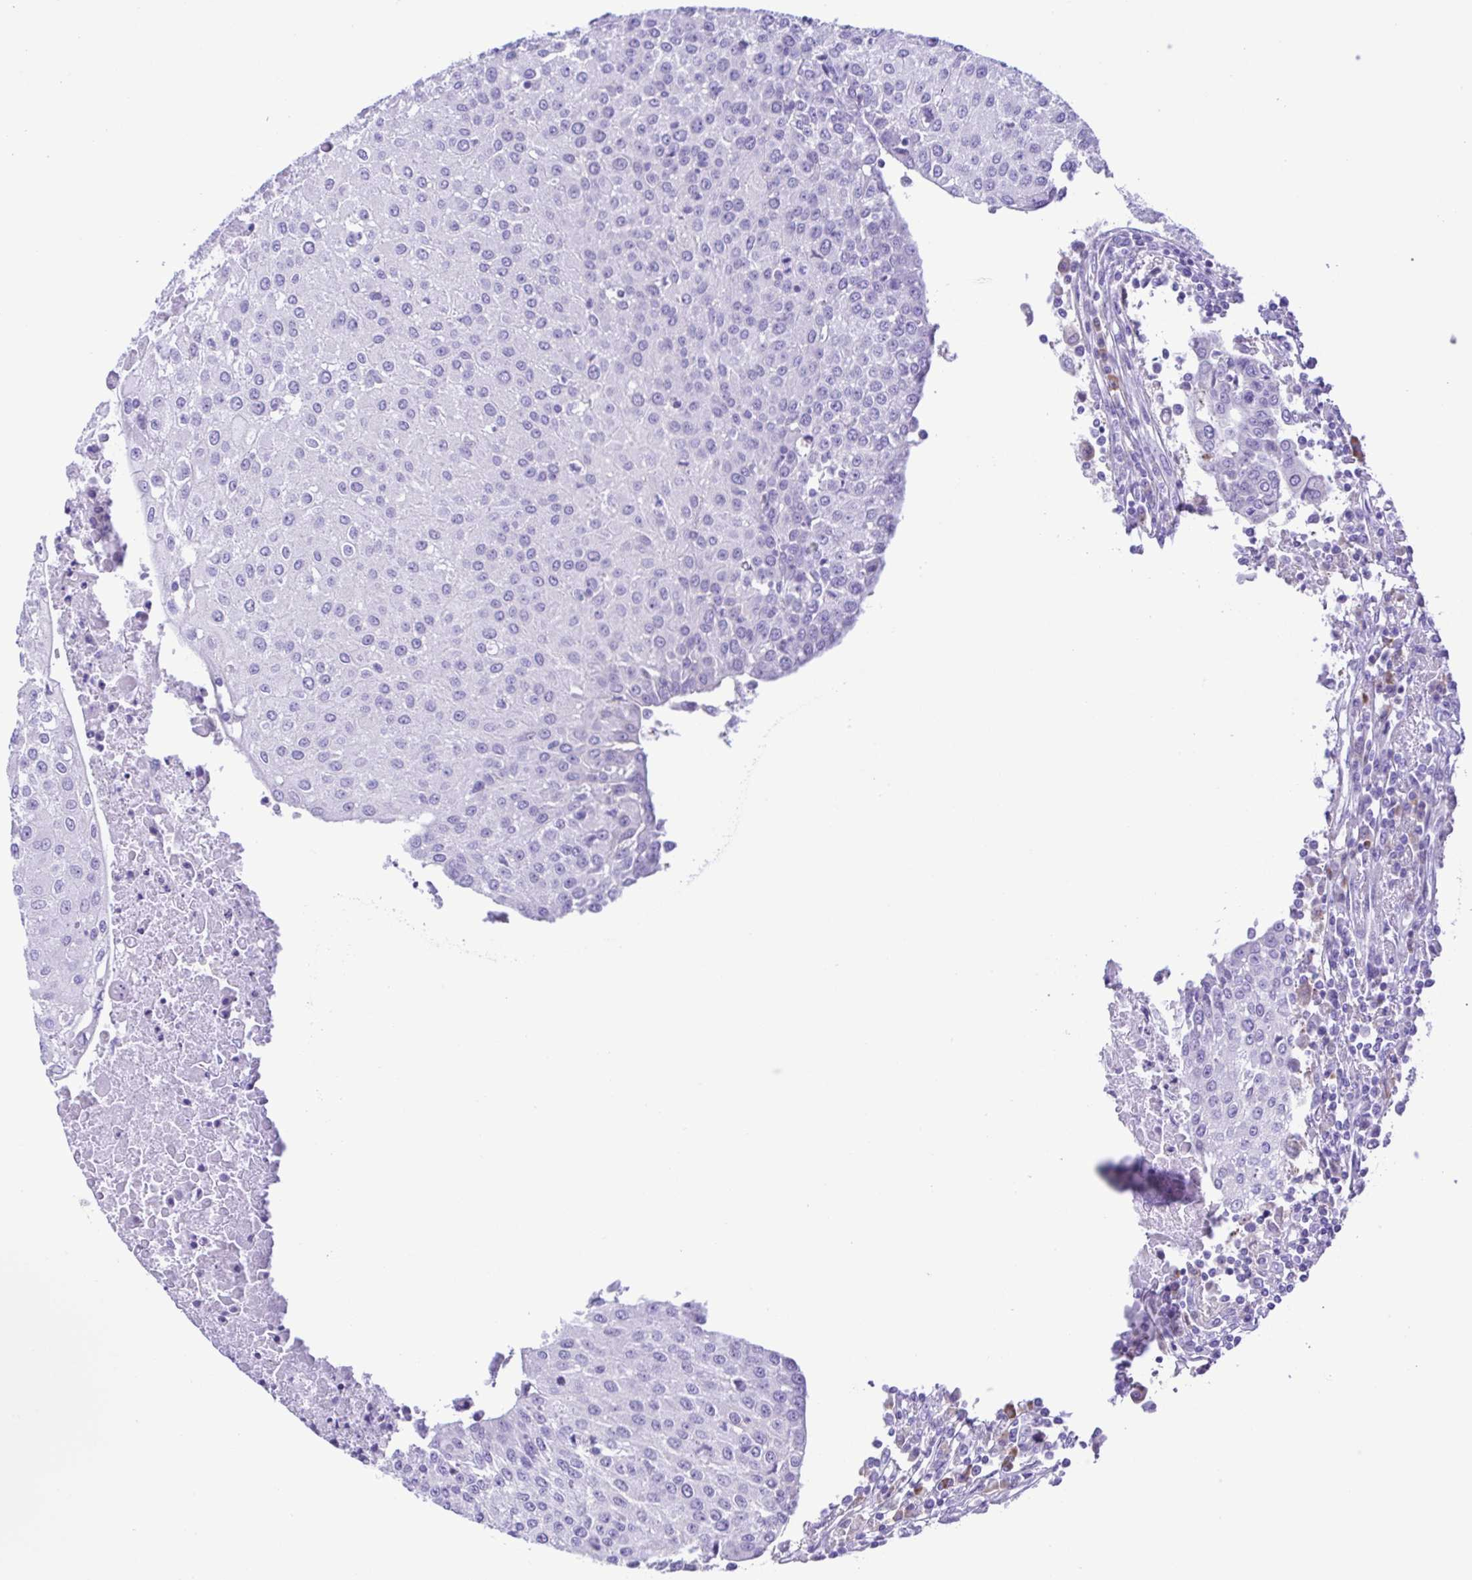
{"staining": {"intensity": "negative", "quantity": "none", "location": "none"}, "tissue": "urothelial cancer", "cell_type": "Tumor cells", "image_type": "cancer", "snomed": [{"axis": "morphology", "description": "Urothelial carcinoma, High grade"}, {"axis": "topography", "description": "Urinary bladder"}], "caption": "IHC of human urothelial cancer shows no expression in tumor cells. (IHC, brightfield microscopy, high magnification).", "gene": "GPR17", "patient": {"sex": "female", "age": 85}}